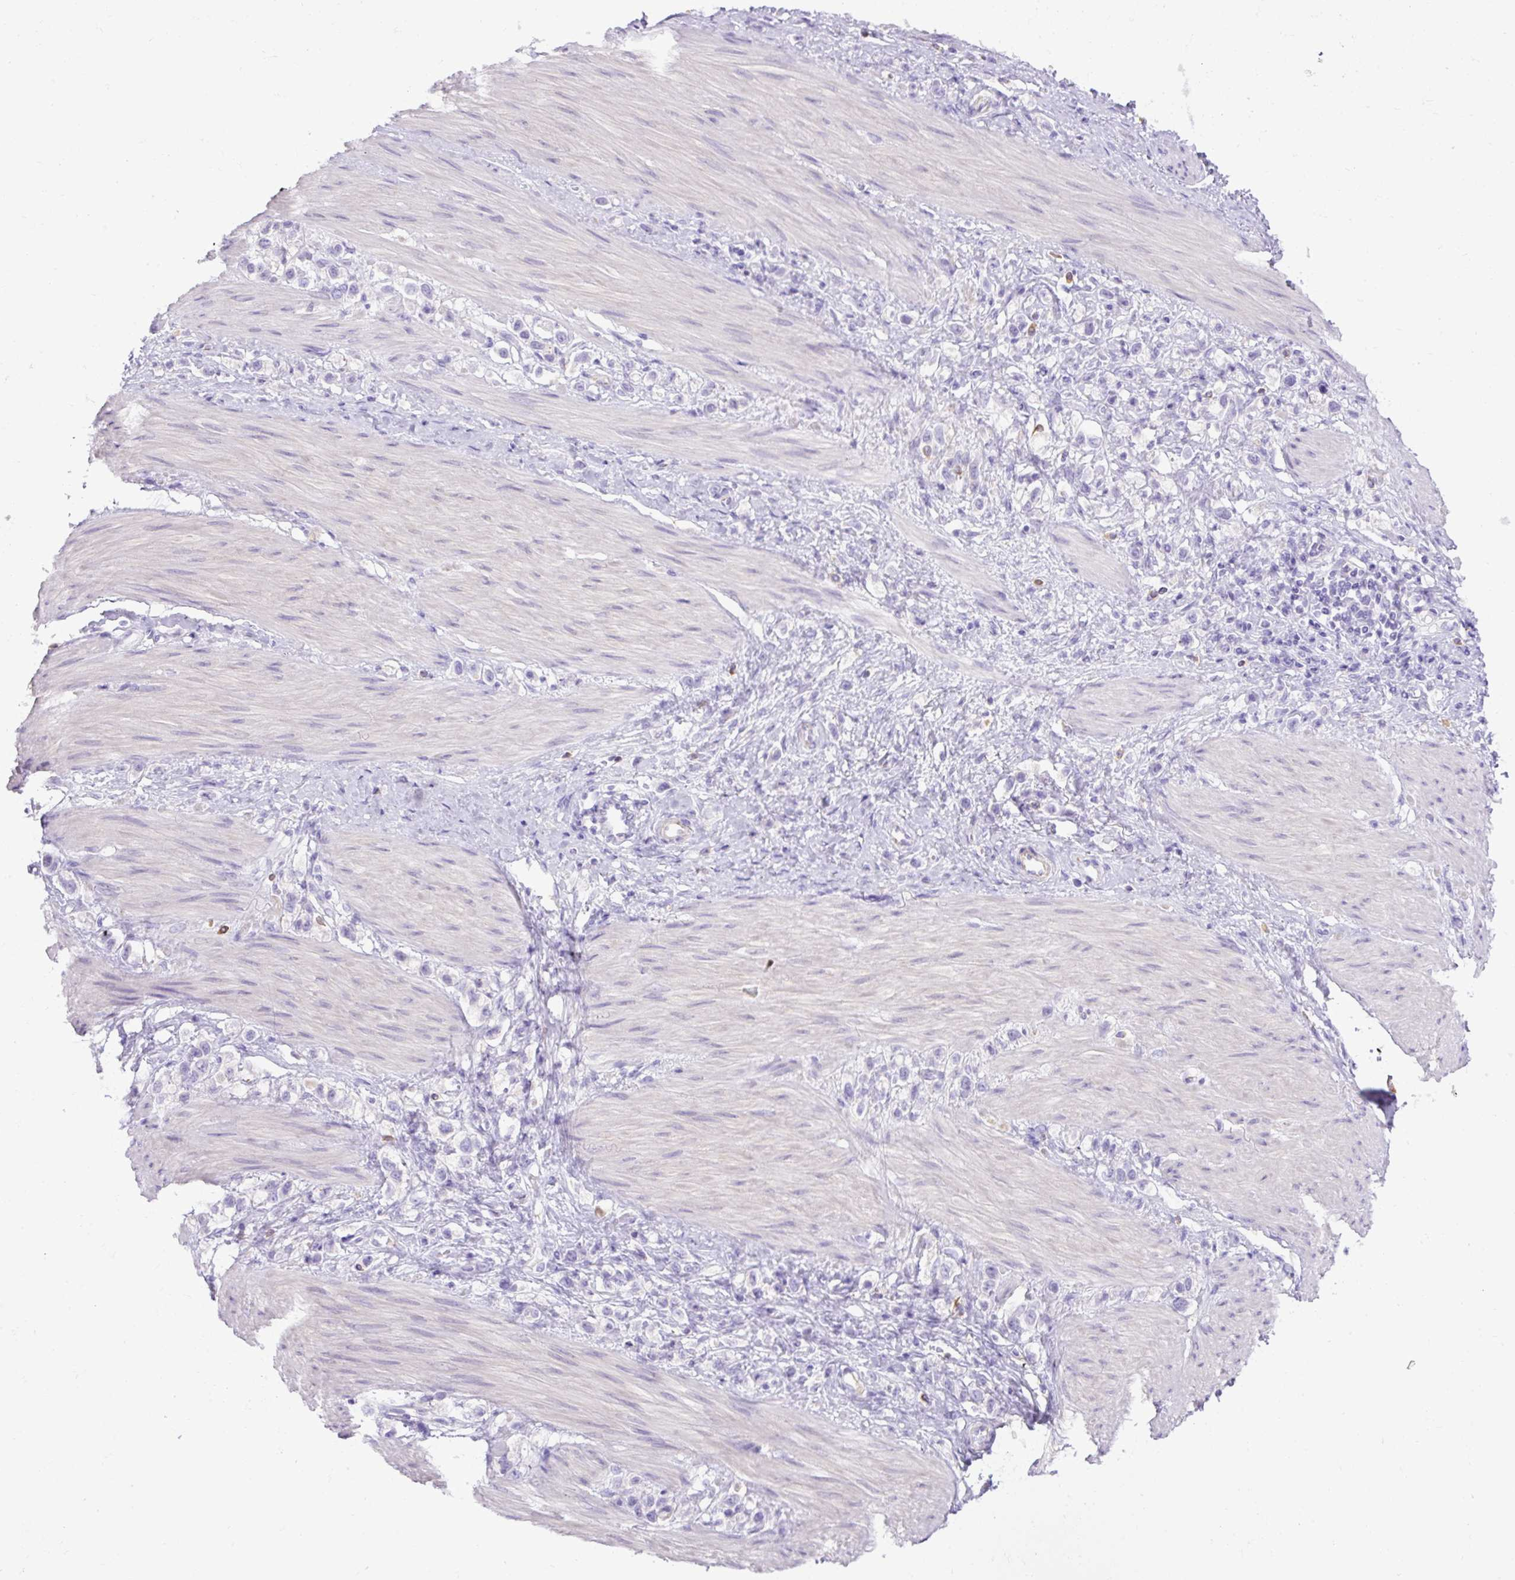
{"staining": {"intensity": "negative", "quantity": "none", "location": "none"}, "tissue": "stomach cancer", "cell_type": "Tumor cells", "image_type": "cancer", "snomed": [{"axis": "morphology", "description": "Adenocarcinoma, NOS"}, {"axis": "topography", "description": "Stomach"}], "caption": "Protein analysis of stomach cancer exhibits no significant staining in tumor cells.", "gene": "SPTBN5", "patient": {"sex": "female", "age": 65}}